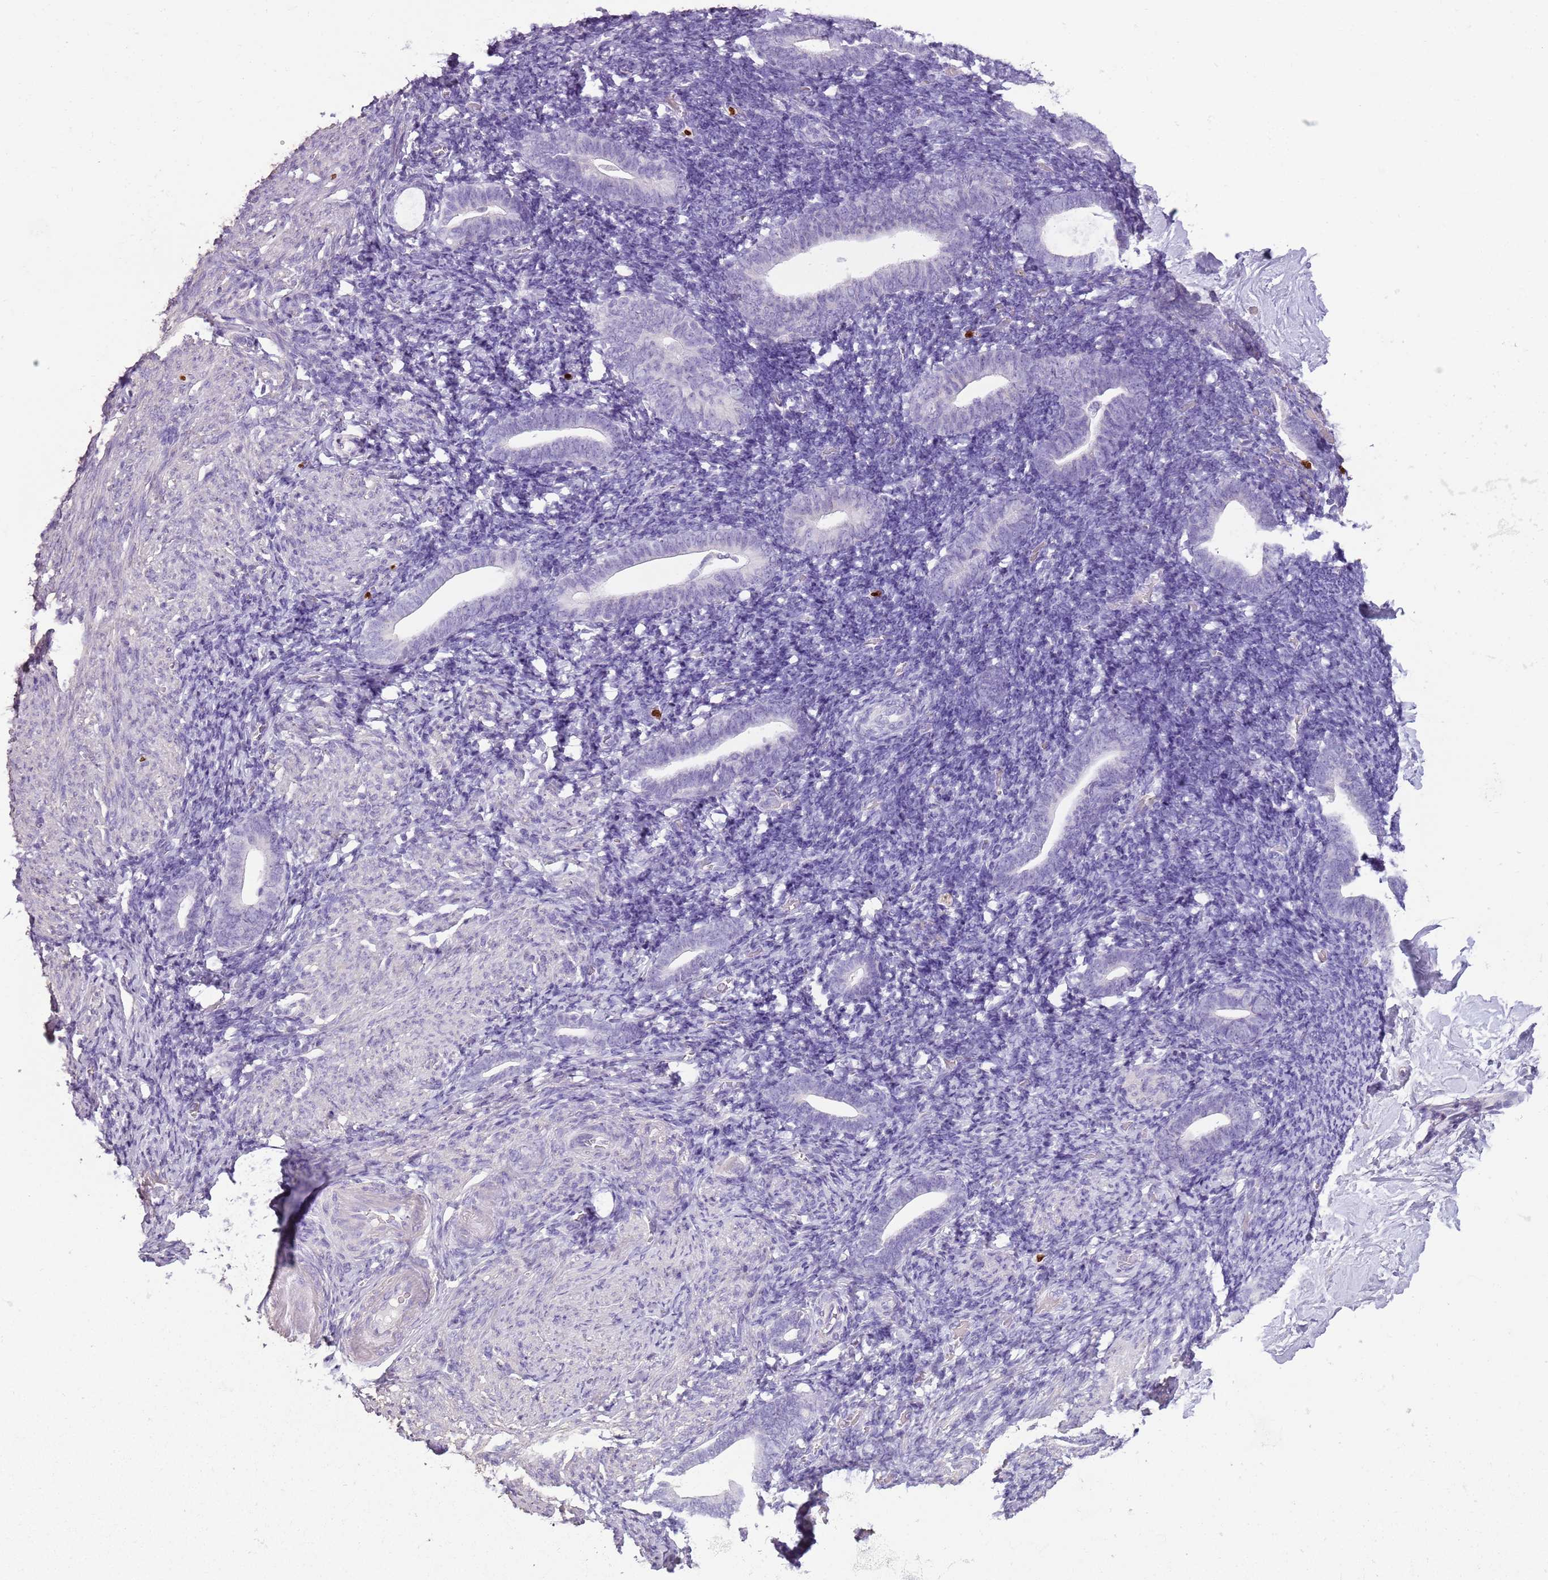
{"staining": {"intensity": "negative", "quantity": "none", "location": "none"}, "tissue": "endometrium", "cell_type": "Cells in endometrial stroma", "image_type": "normal", "snomed": [{"axis": "morphology", "description": "Normal tissue, NOS"}, {"axis": "topography", "description": "Endometrium"}], "caption": "This is a photomicrograph of IHC staining of normal endometrium, which shows no expression in cells in endometrial stroma.", "gene": "CELF6", "patient": {"sex": "female", "age": 51}}